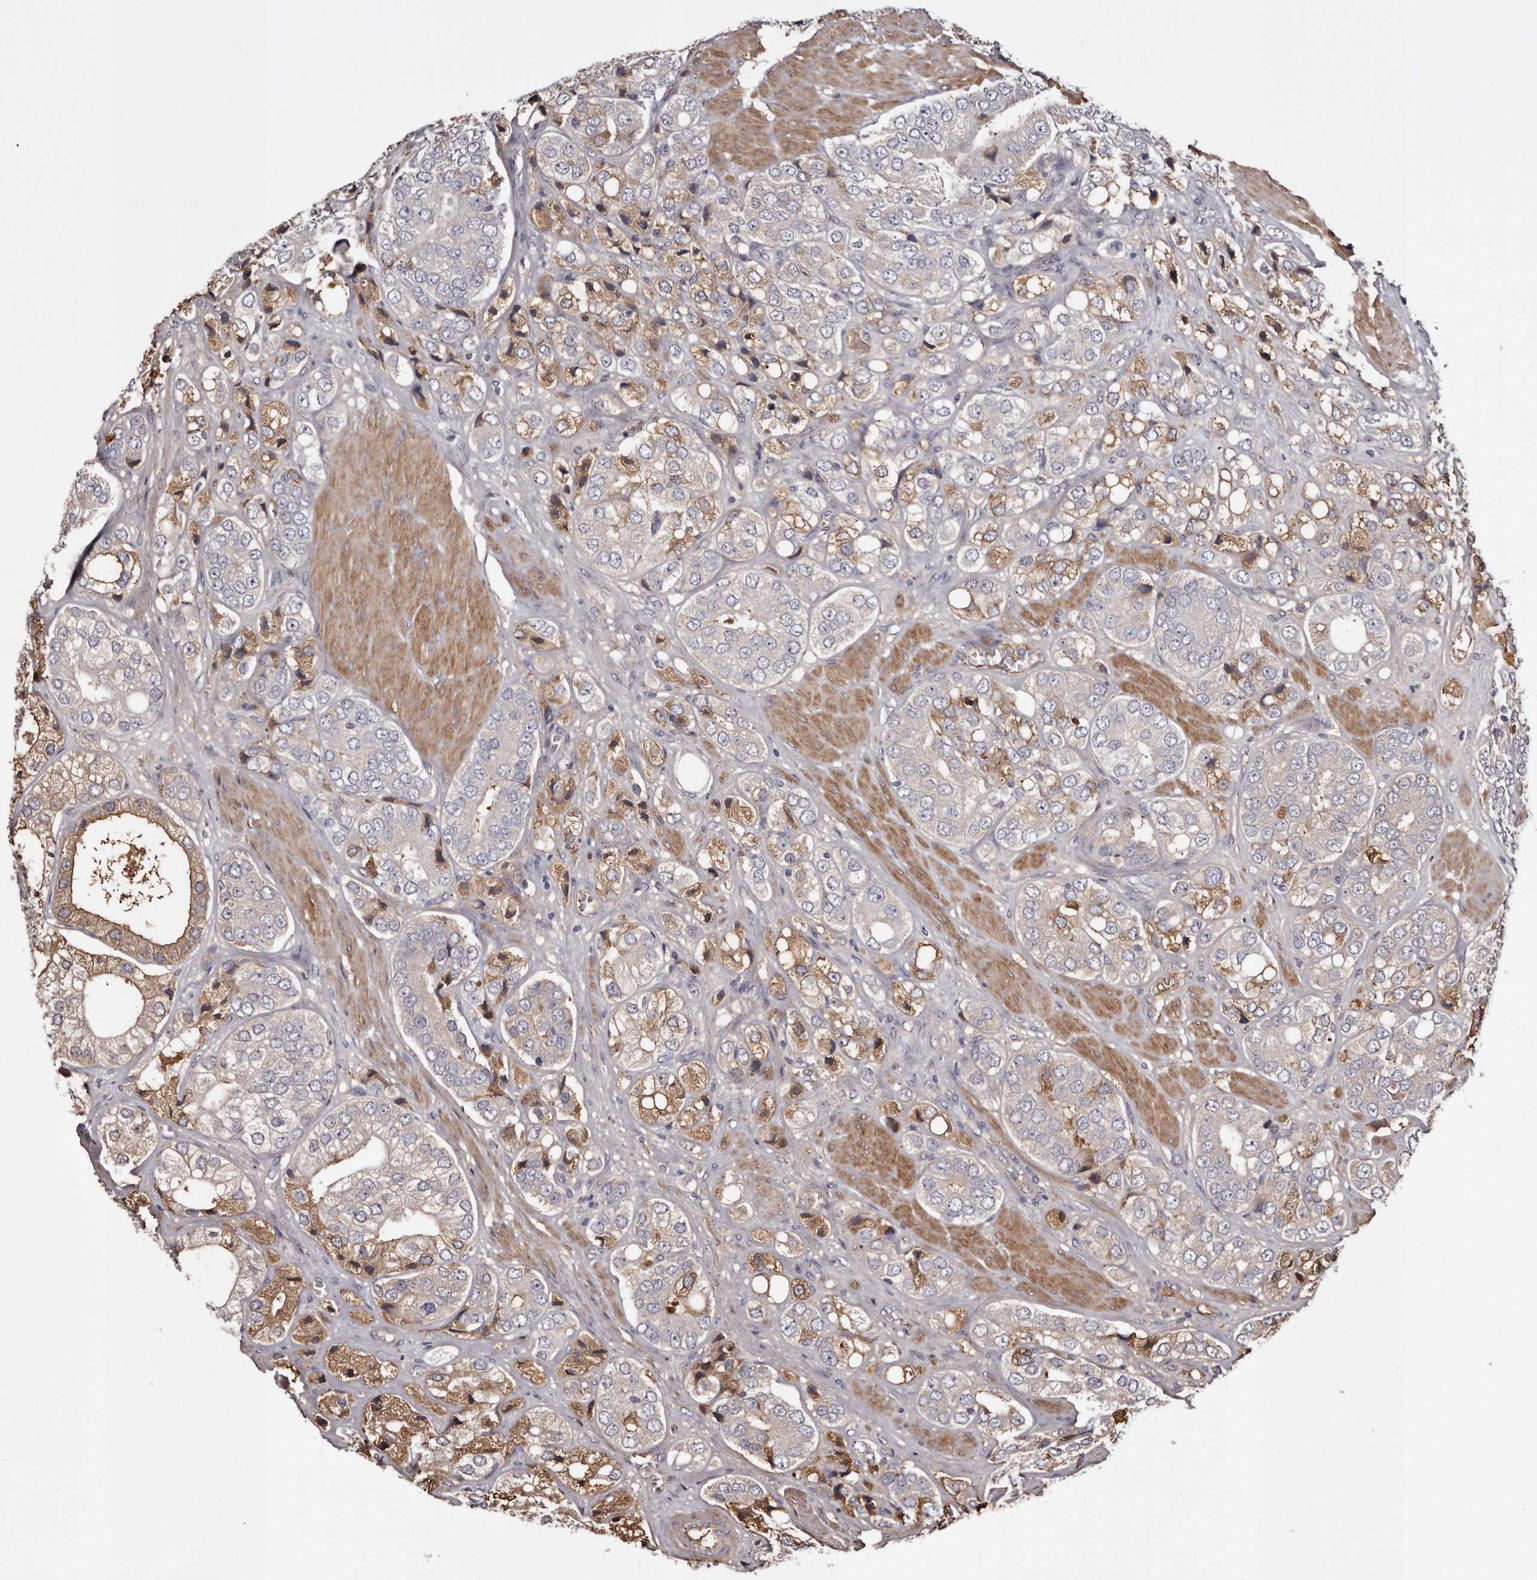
{"staining": {"intensity": "moderate", "quantity": "<25%", "location": "cytoplasmic/membranous"}, "tissue": "prostate cancer", "cell_type": "Tumor cells", "image_type": "cancer", "snomed": [{"axis": "morphology", "description": "Adenocarcinoma, High grade"}, {"axis": "topography", "description": "Prostate"}], "caption": "Prostate cancer (high-grade adenocarcinoma) stained with a brown dye exhibits moderate cytoplasmic/membranous positive expression in approximately <25% of tumor cells.", "gene": "CYP1B1", "patient": {"sex": "male", "age": 50}}